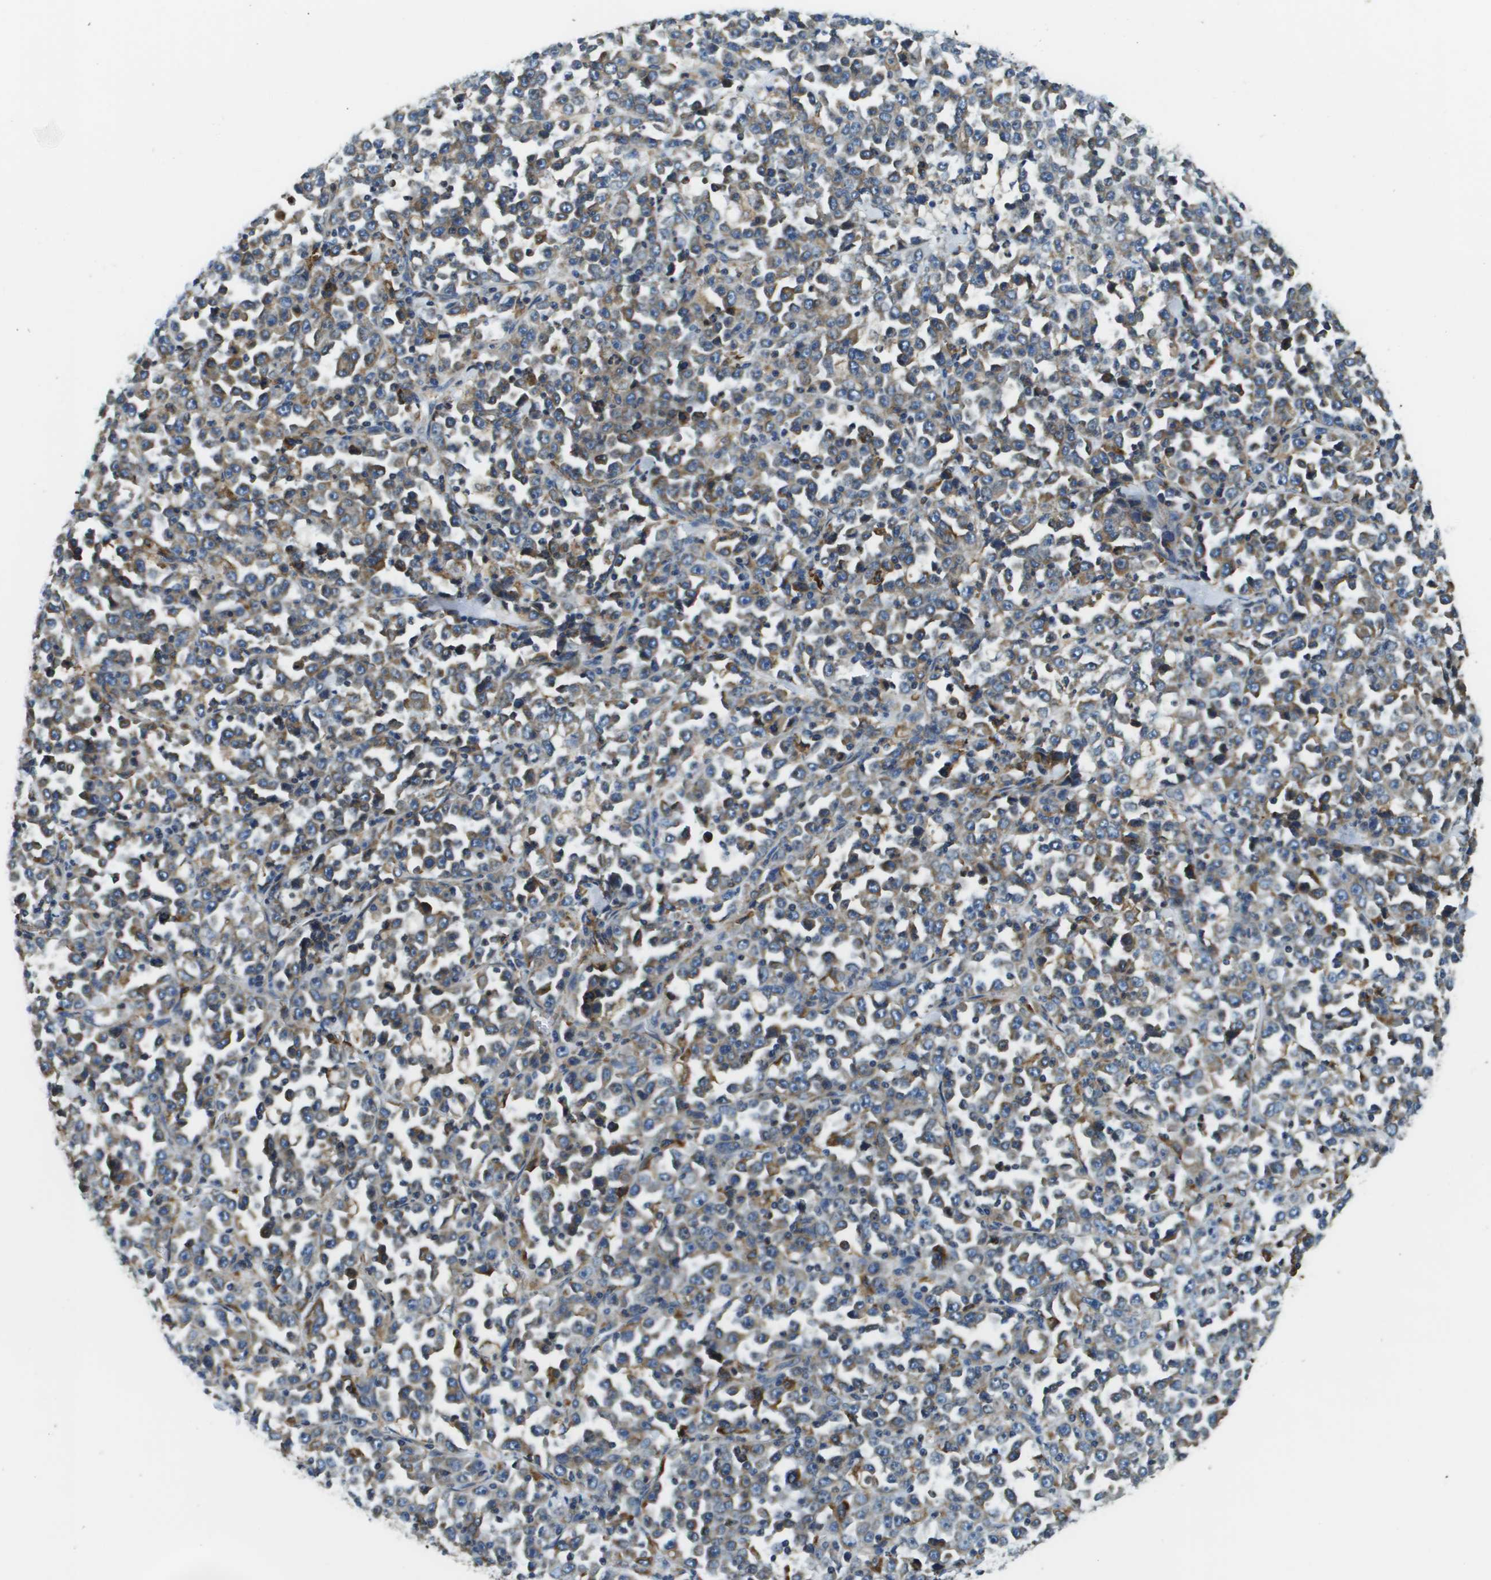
{"staining": {"intensity": "weak", "quantity": "25%-75%", "location": "cytoplasmic/membranous"}, "tissue": "stomach cancer", "cell_type": "Tumor cells", "image_type": "cancer", "snomed": [{"axis": "morphology", "description": "Normal tissue, NOS"}, {"axis": "morphology", "description": "Adenocarcinoma, NOS"}, {"axis": "topography", "description": "Stomach, upper"}, {"axis": "topography", "description": "Stomach"}], "caption": "Approximately 25%-75% of tumor cells in human adenocarcinoma (stomach) display weak cytoplasmic/membranous protein expression as visualized by brown immunohistochemical staining.", "gene": "CNPY3", "patient": {"sex": "male", "age": 59}}